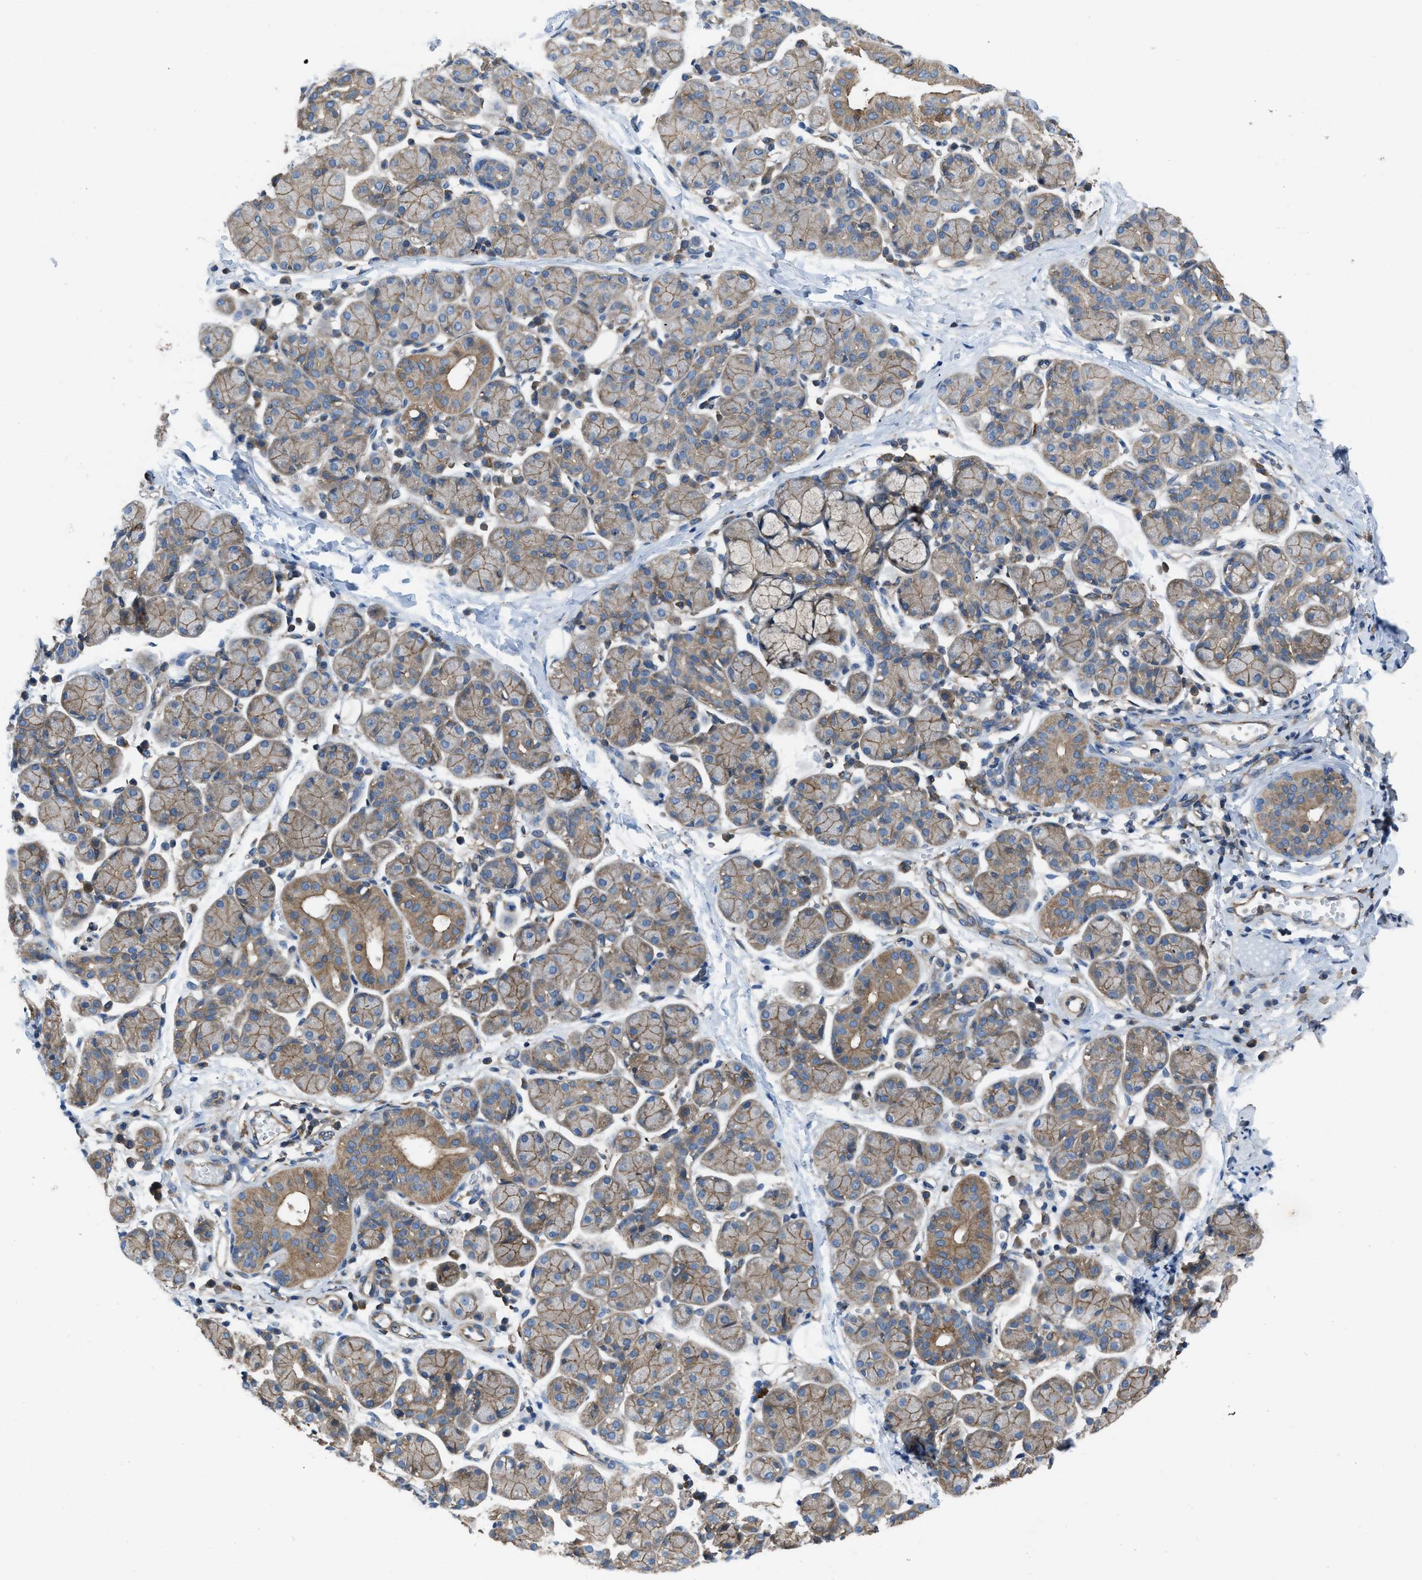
{"staining": {"intensity": "moderate", "quantity": "25%-75%", "location": "cytoplasmic/membranous"}, "tissue": "salivary gland", "cell_type": "Glandular cells", "image_type": "normal", "snomed": [{"axis": "morphology", "description": "Normal tissue, NOS"}, {"axis": "morphology", "description": "Inflammation, NOS"}, {"axis": "topography", "description": "Lymph node"}, {"axis": "topography", "description": "Salivary gland"}], "caption": "About 25%-75% of glandular cells in benign salivary gland reveal moderate cytoplasmic/membranous protein positivity as visualized by brown immunohistochemical staining.", "gene": "MYO18A", "patient": {"sex": "male", "age": 3}}